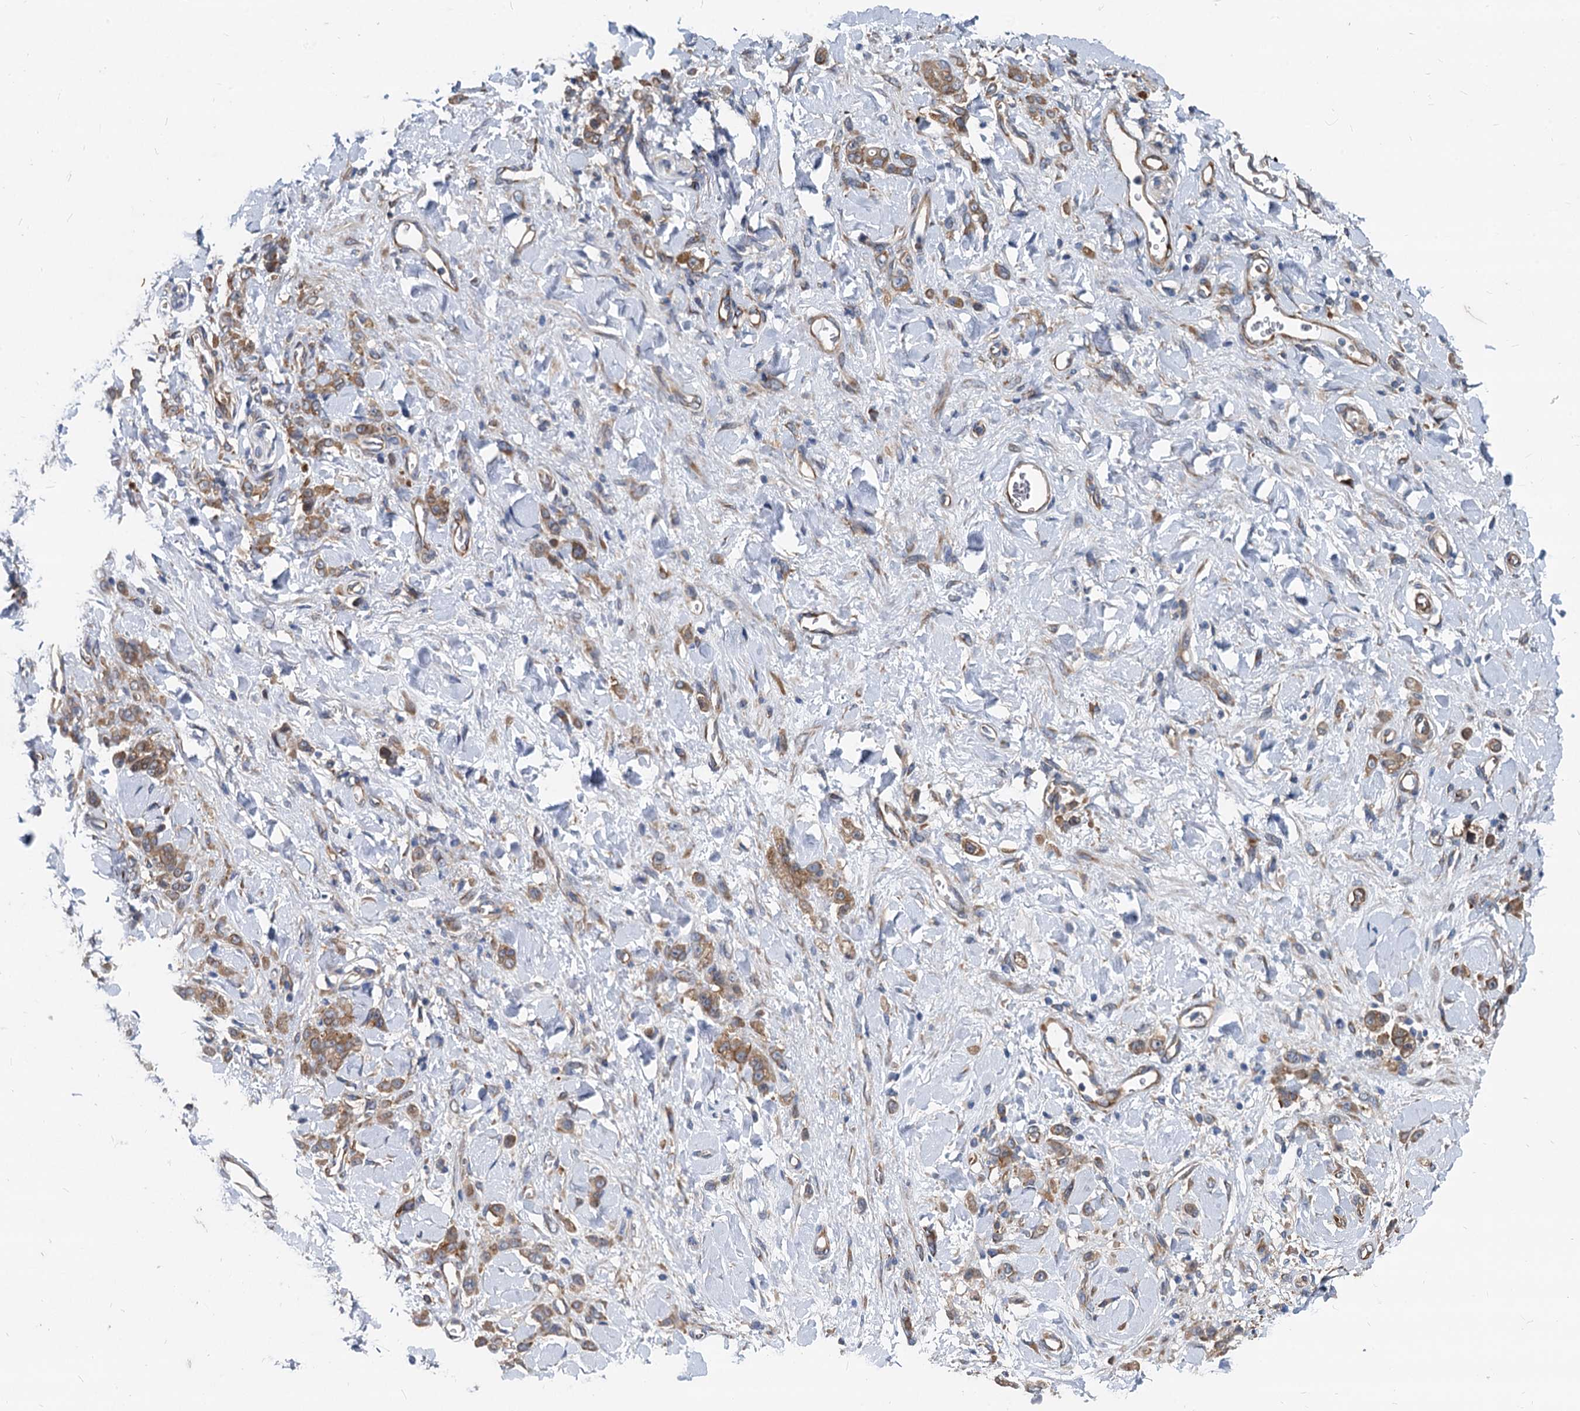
{"staining": {"intensity": "moderate", "quantity": ">75%", "location": "cytoplasmic/membranous"}, "tissue": "stomach cancer", "cell_type": "Tumor cells", "image_type": "cancer", "snomed": [{"axis": "morphology", "description": "Normal tissue, NOS"}, {"axis": "morphology", "description": "Adenocarcinoma, NOS"}, {"axis": "topography", "description": "Stomach"}], "caption": "Human stomach cancer stained with a protein marker shows moderate staining in tumor cells.", "gene": "EIF2B2", "patient": {"sex": "male", "age": 82}}